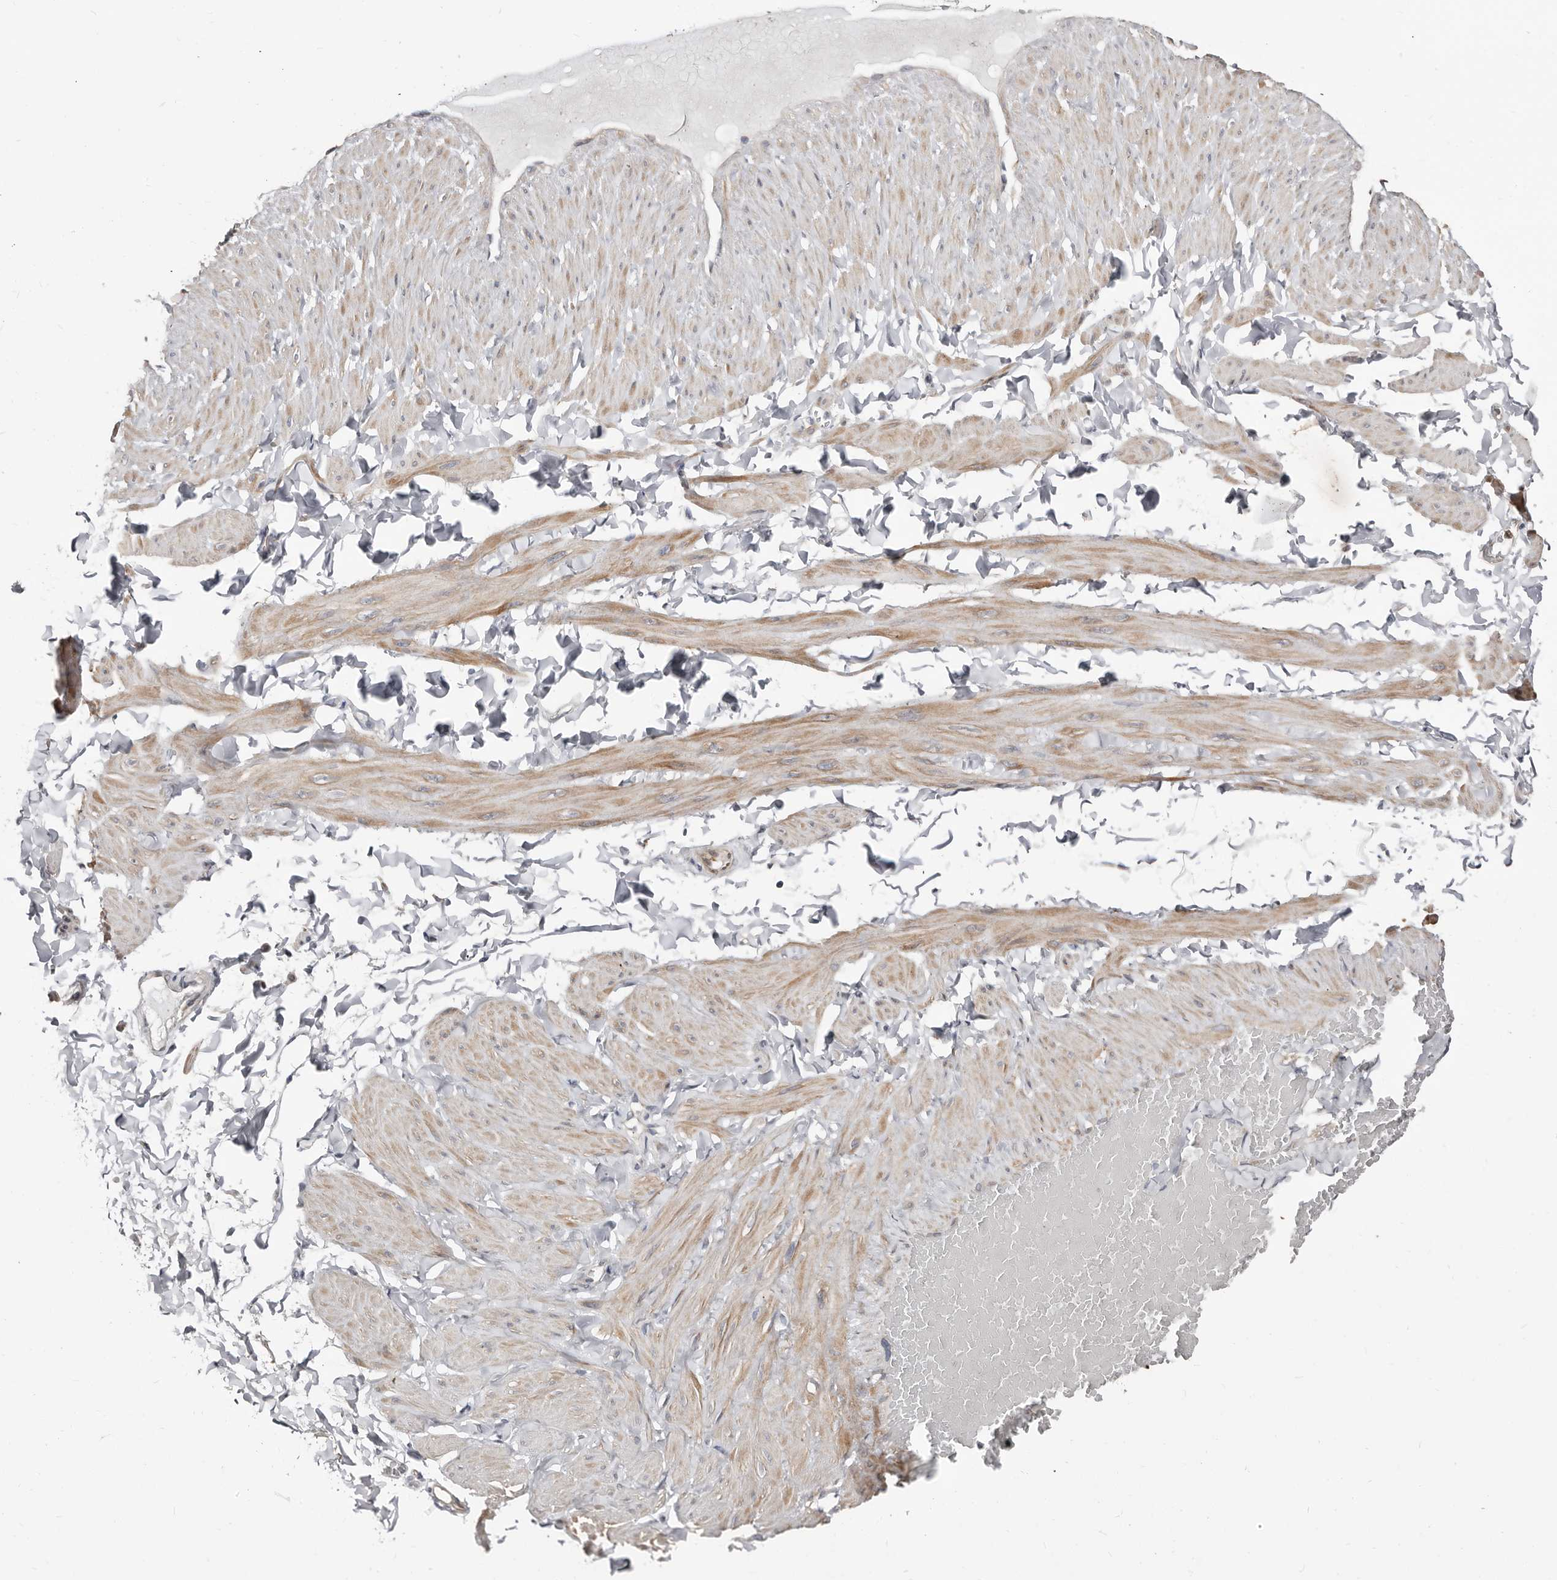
{"staining": {"intensity": "negative", "quantity": "none", "location": "none"}, "tissue": "adipose tissue", "cell_type": "Adipocytes", "image_type": "normal", "snomed": [{"axis": "morphology", "description": "Normal tissue, NOS"}, {"axis": "topography", "description": "Adipose tissue"}, {"axis": "topography", "description": "Vascular tissue"}, {"axis": "topography", "description": "Peripheral nerve tissue"}], "caption": "Human adipose tissue stained for a protein using immunohistochemistry (IHC) shows no expression in adipocytes.", "gene": "ASRGL1", "patient": {"sex": "male", "age": 25}}